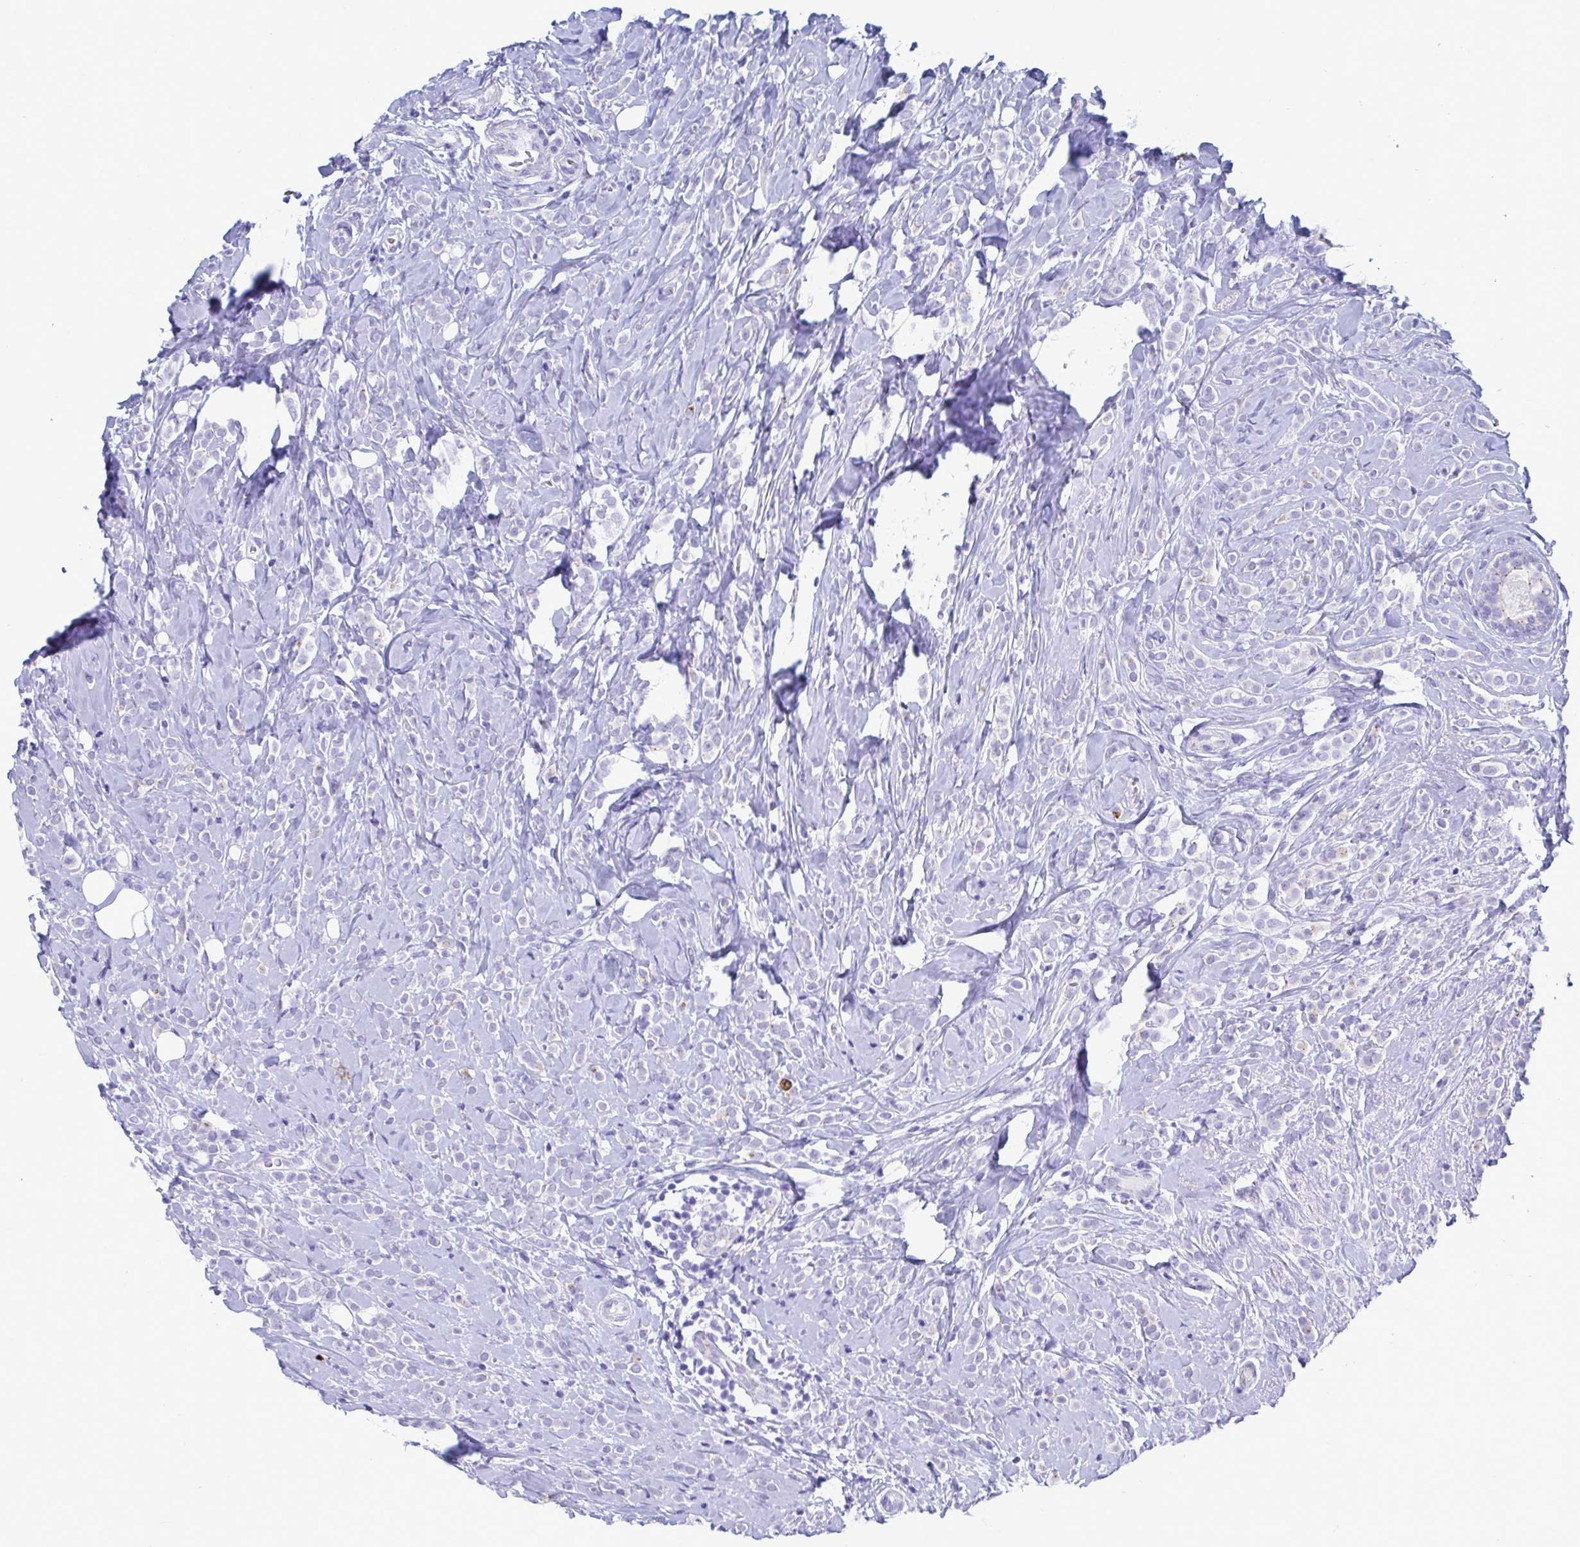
{"staining": {"intensity": "negative", "quantity": "none", "location": "none"}, "tissue": "breast cancer", "cell_type": "Tumor cells", "image_type": "cancer", "snomed": [{"axis": "morphology", "description": "Lobular carcinoma"}, {"axis": "topography", "description": "Breast"}], "caption": "Immunohistochemical staining of human breast cancer (lobular carcinoma) reveals no significant staining in tumor cells.", "gene": "TTC30B", "patient": {"sex": "female", "age": 49}}